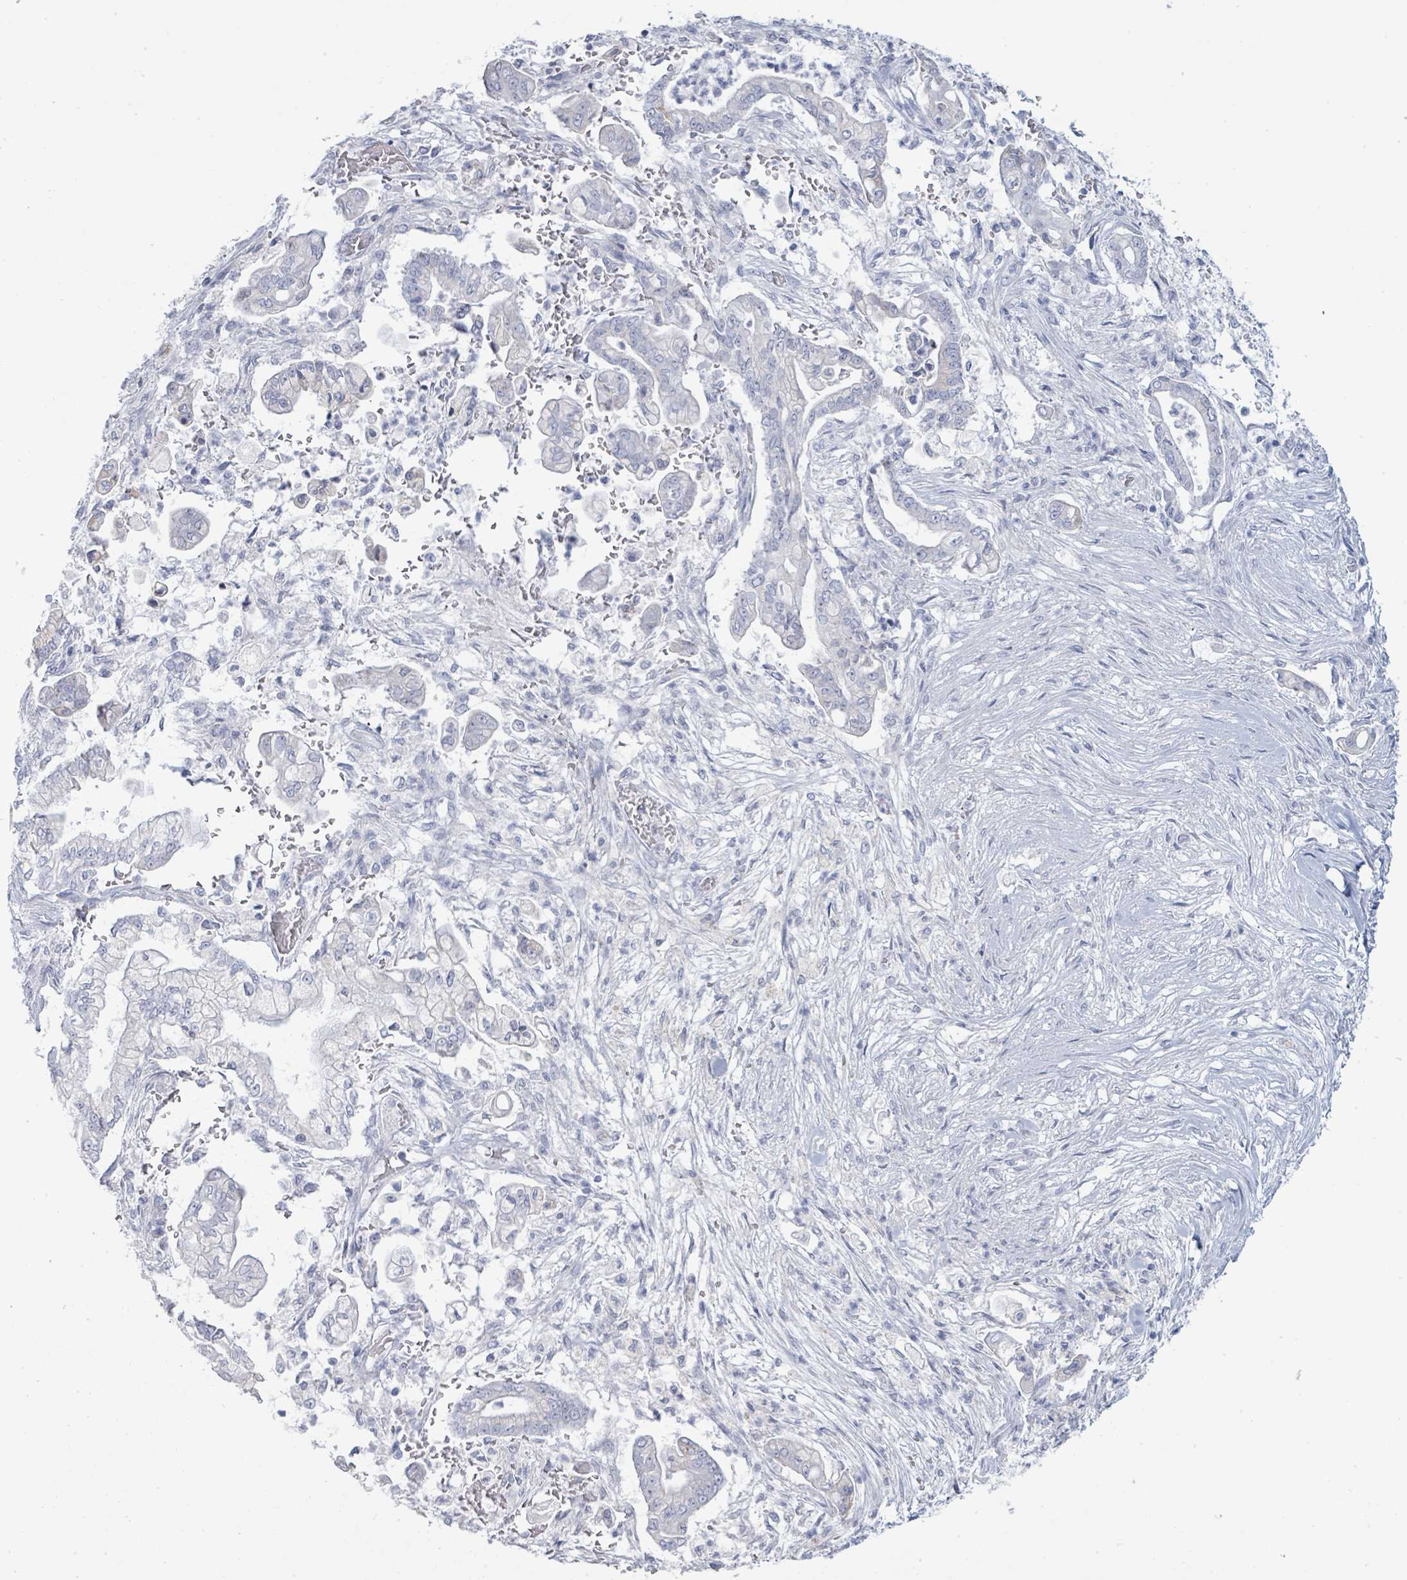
{"staining": {"intensity": "negative", "quantity": "none", "location": "none"}, "tissue": "pancreatic cancer", "cell_type": "Tumor cells", "image_type": "cancer", "snomed": [{"axis": "morphology", "description": "Adenocarcinoma, NOS"}, {"axis": "topography", "description": "Pancreas"}], "caption": "DAB immunohistochemical staining of adenocarcinoma (pancreatic) reveals no significant expression in tumor cells. (DAB (3,3'-diaminobenzidine) IHC with hematoxylin counter stain).", "gene": "PGA3", "patient": {"sex": "female", "age": 69}}